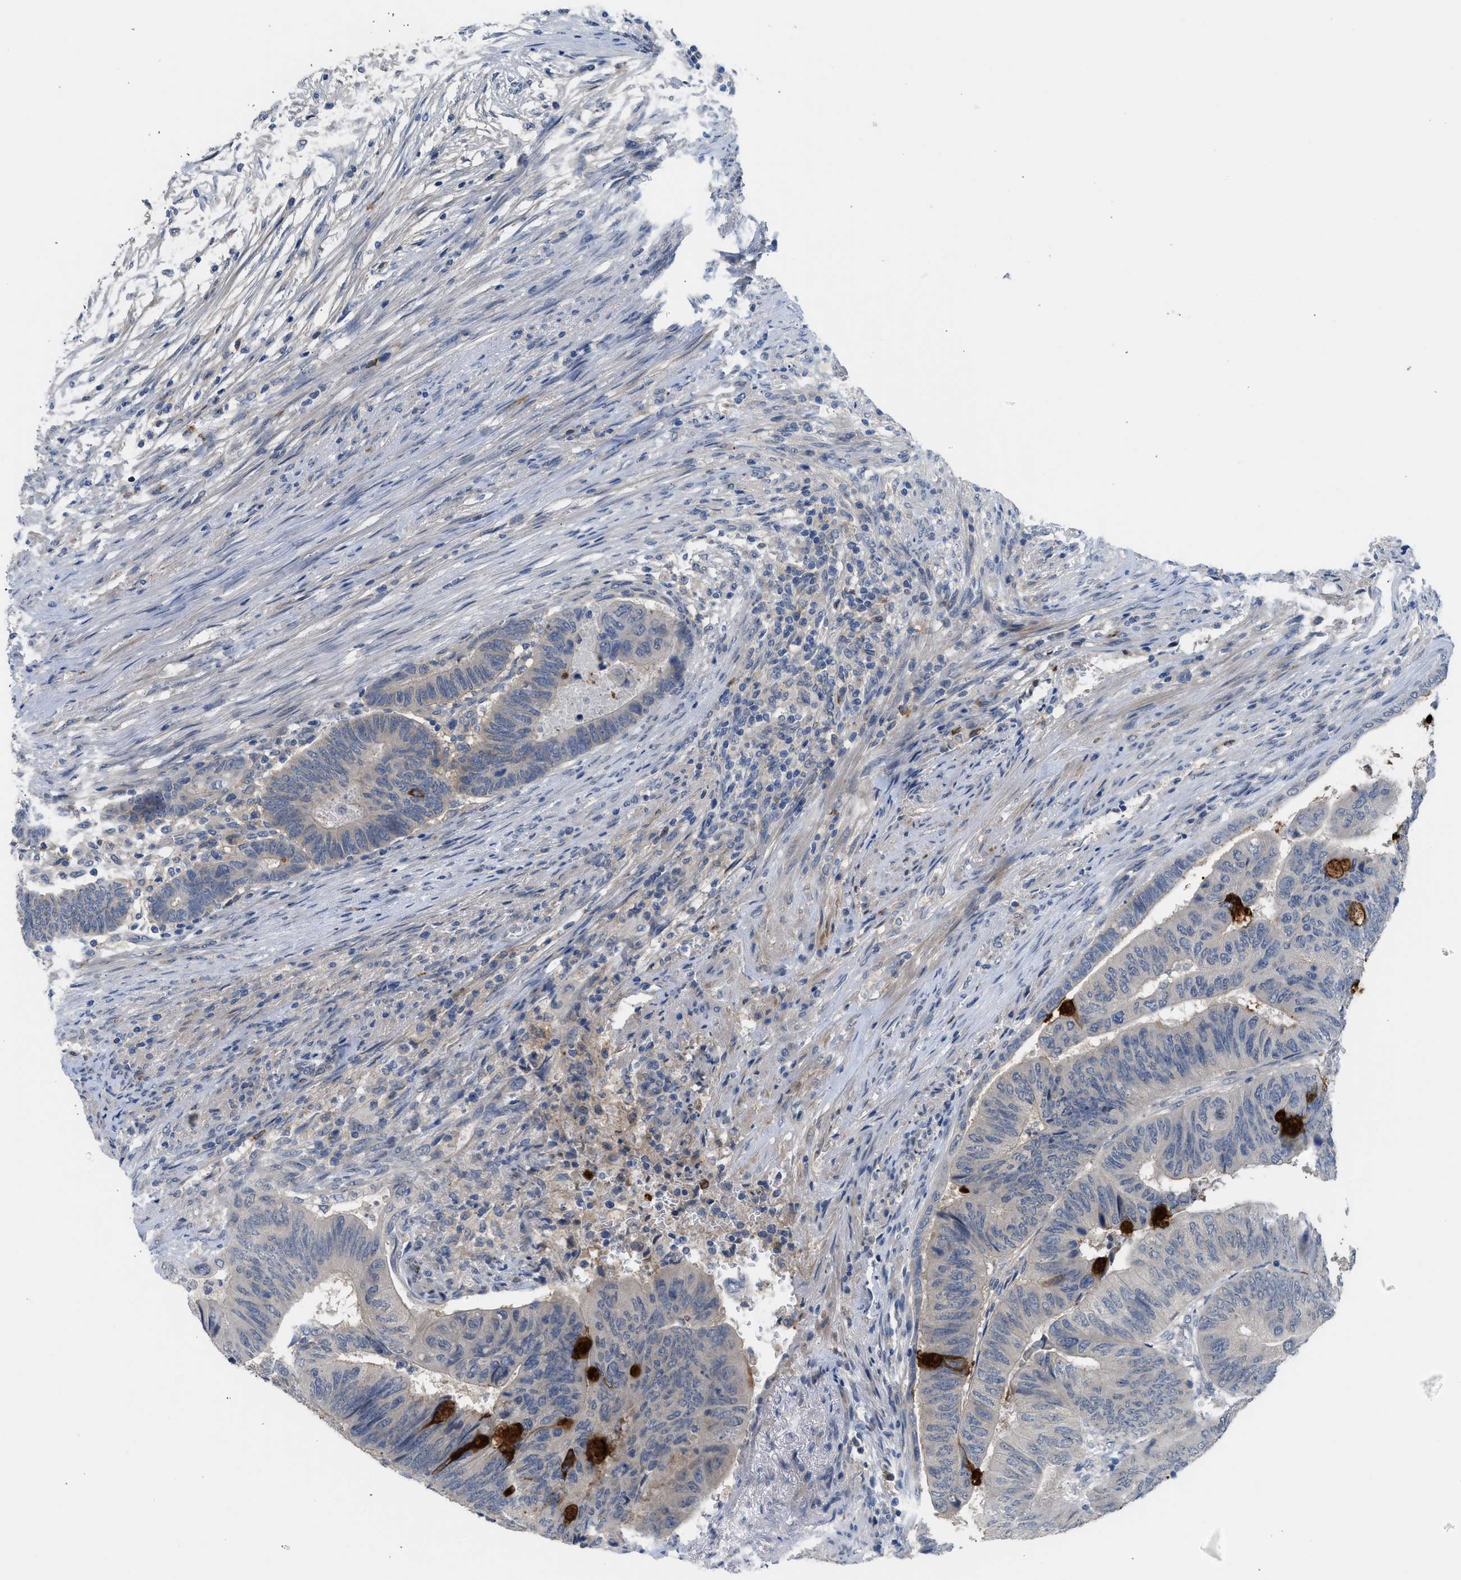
{"staining": {"intensity": "negative", "quantity": "none", "location": "none"}, "tissue": "colorectal cancer", "cell_type": "Tumor cells", "image_type": "cancer", "snomed": [{"axis": "morphology", "description": "Normal tissue, NOS"}, {"axis": "morphology", "description": "Adenocarcinoma, NOS"}, {"axis": "topography", "description": "Rectum"}, {"axis": "topography", "description": "Peripheral nerve tissue"}], "caption": "A high-resolution image shows immunohistochemistry staining of colorectal cancer, which exhibits no significant positivity in tumor cells.", "gene": "RHBDF2", "patient": {"sex": "male", "age": 92}}